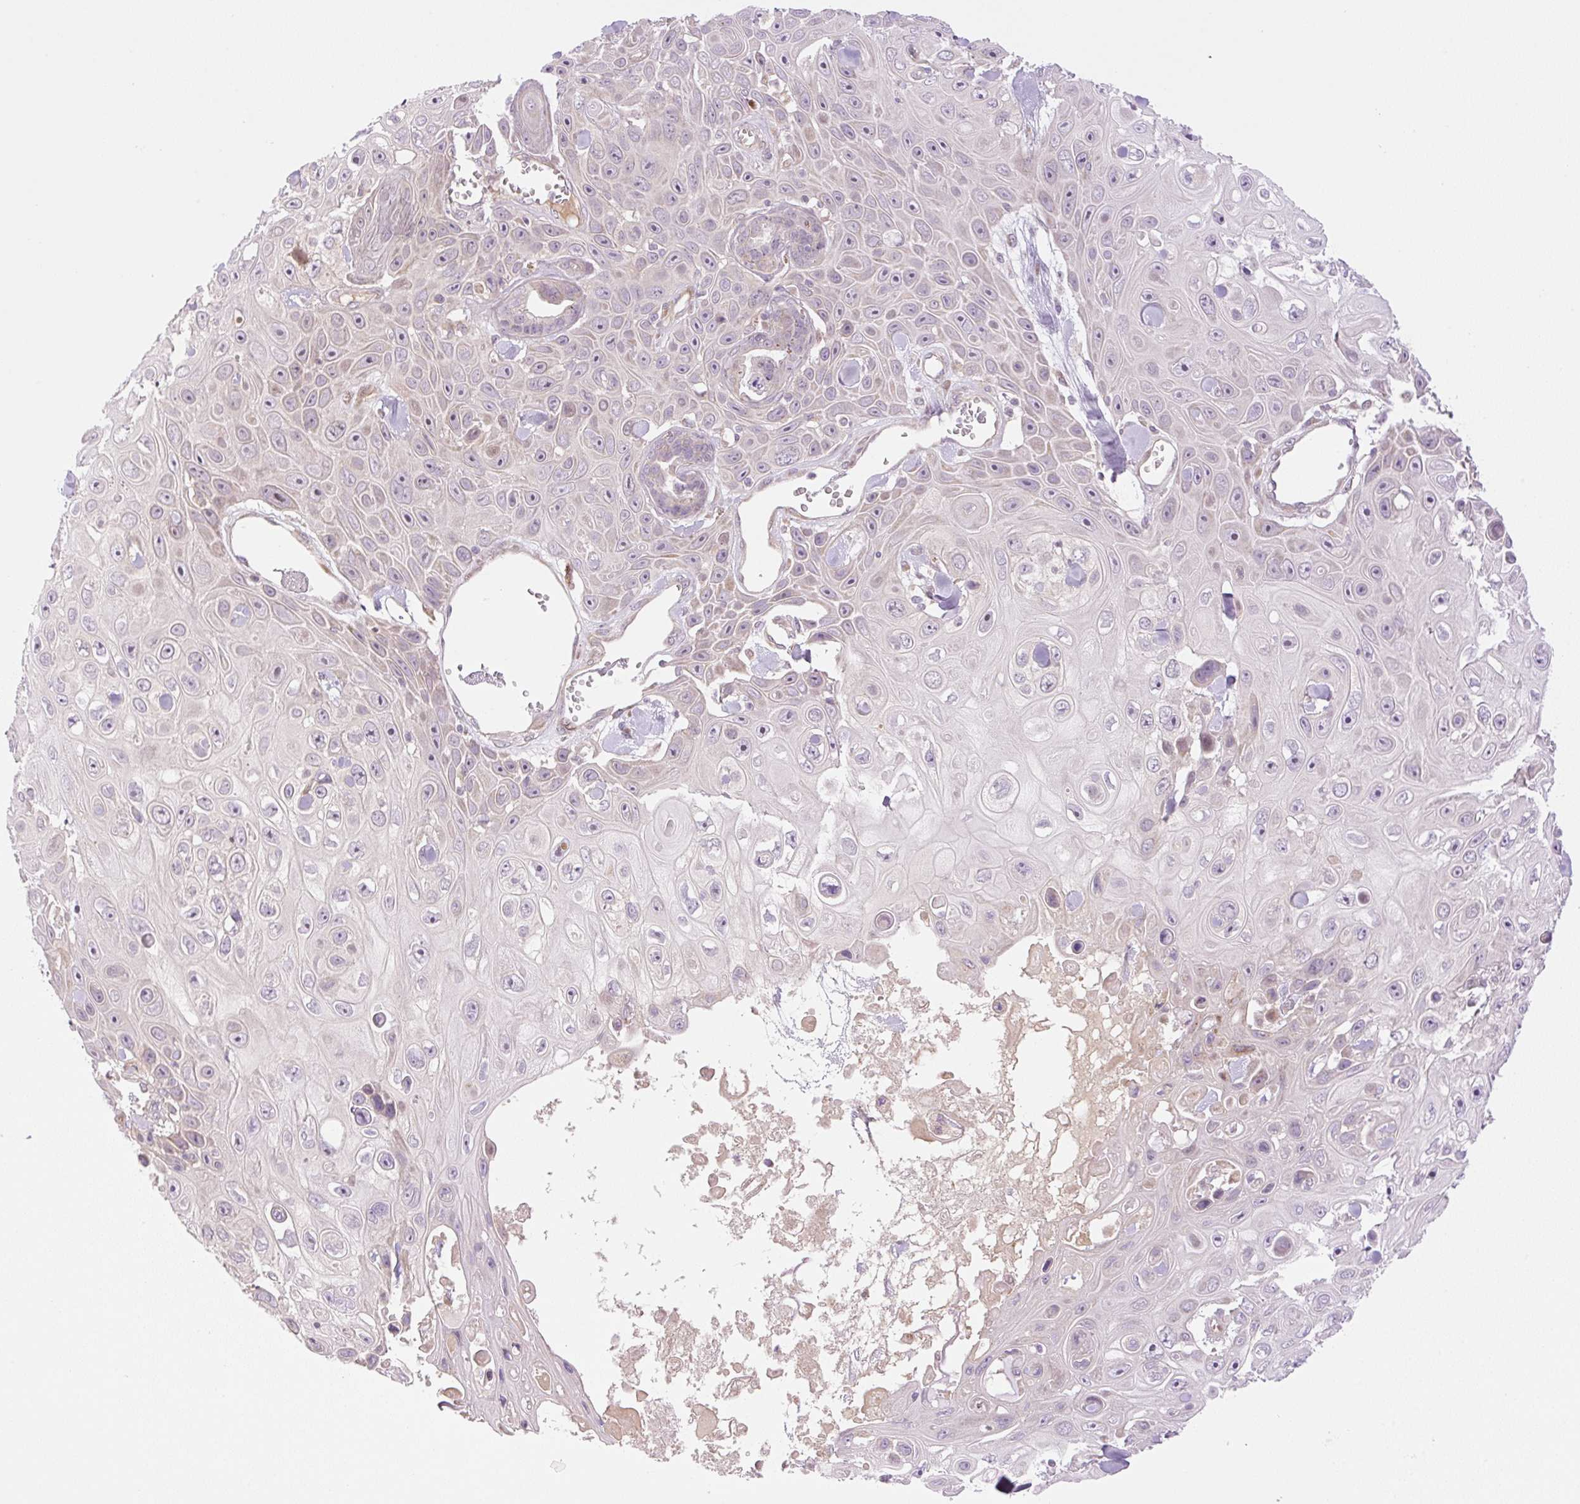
{"staining": {"intensity": "negative", "quantity": "none", "location": "none"}, "tissue": "skin cancer", "cell_type": "Tumor cells", "image_type": "cancer", "snomed": [{"axis": "morphology", "description": "Squamous cell carcinoma, NOS"}, {"axis": "topography", "description": "Skin"}], "caption": "Immunohistochemistry (IHC) of human skin squamous cell carcinoma shows no staining in tumor cells. The staining is performed using DAB (3,3'-diaminobenzidine) brown chromogen with nuclei counter-stained in using hematoxylin.", "gene": "ZNF394", "patient": {"sex": "male", "age": 82}}